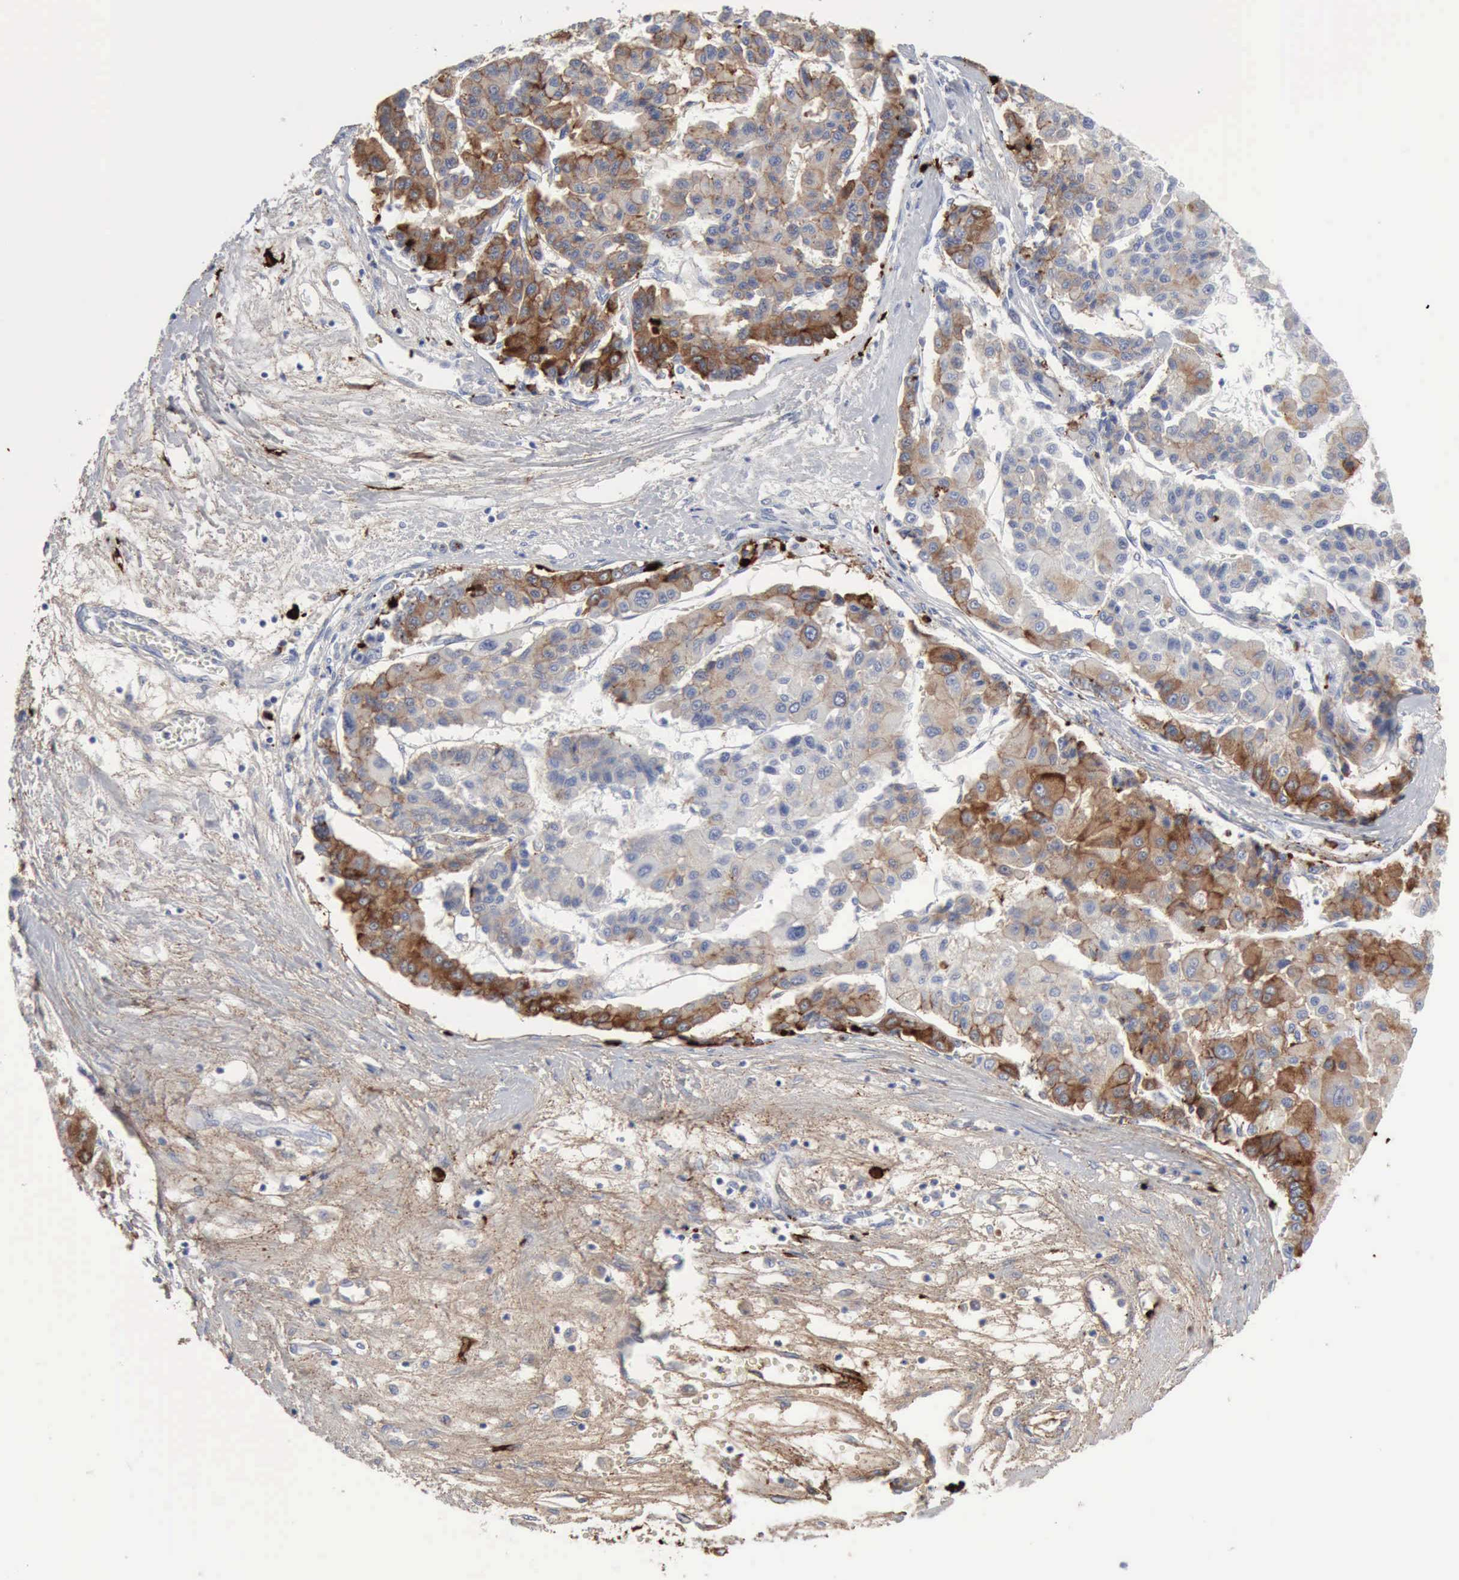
{"staining": {"intensity": "strong", "quantity": "25%-75%", "location": "cytoplasmic/membranous"}, "tissue": "liver cancer", "cell_type": "Tumor cells", "image_type": "cancer", "snomed": [{"axis": "morphology", "description": "Carcinoma, Hepatocellular, NOS"}, {"axis": "topography", "description": "Liver"}], "caption": "This photomicrograph exhibits immunohistochemistry staining of human liver cancer, with high strong cytoplasmic/membranous staining in approximately 25%-75% of tumor cells.", "gene": "C4BPA", "patient": {"sex": "male", "age": 64}}